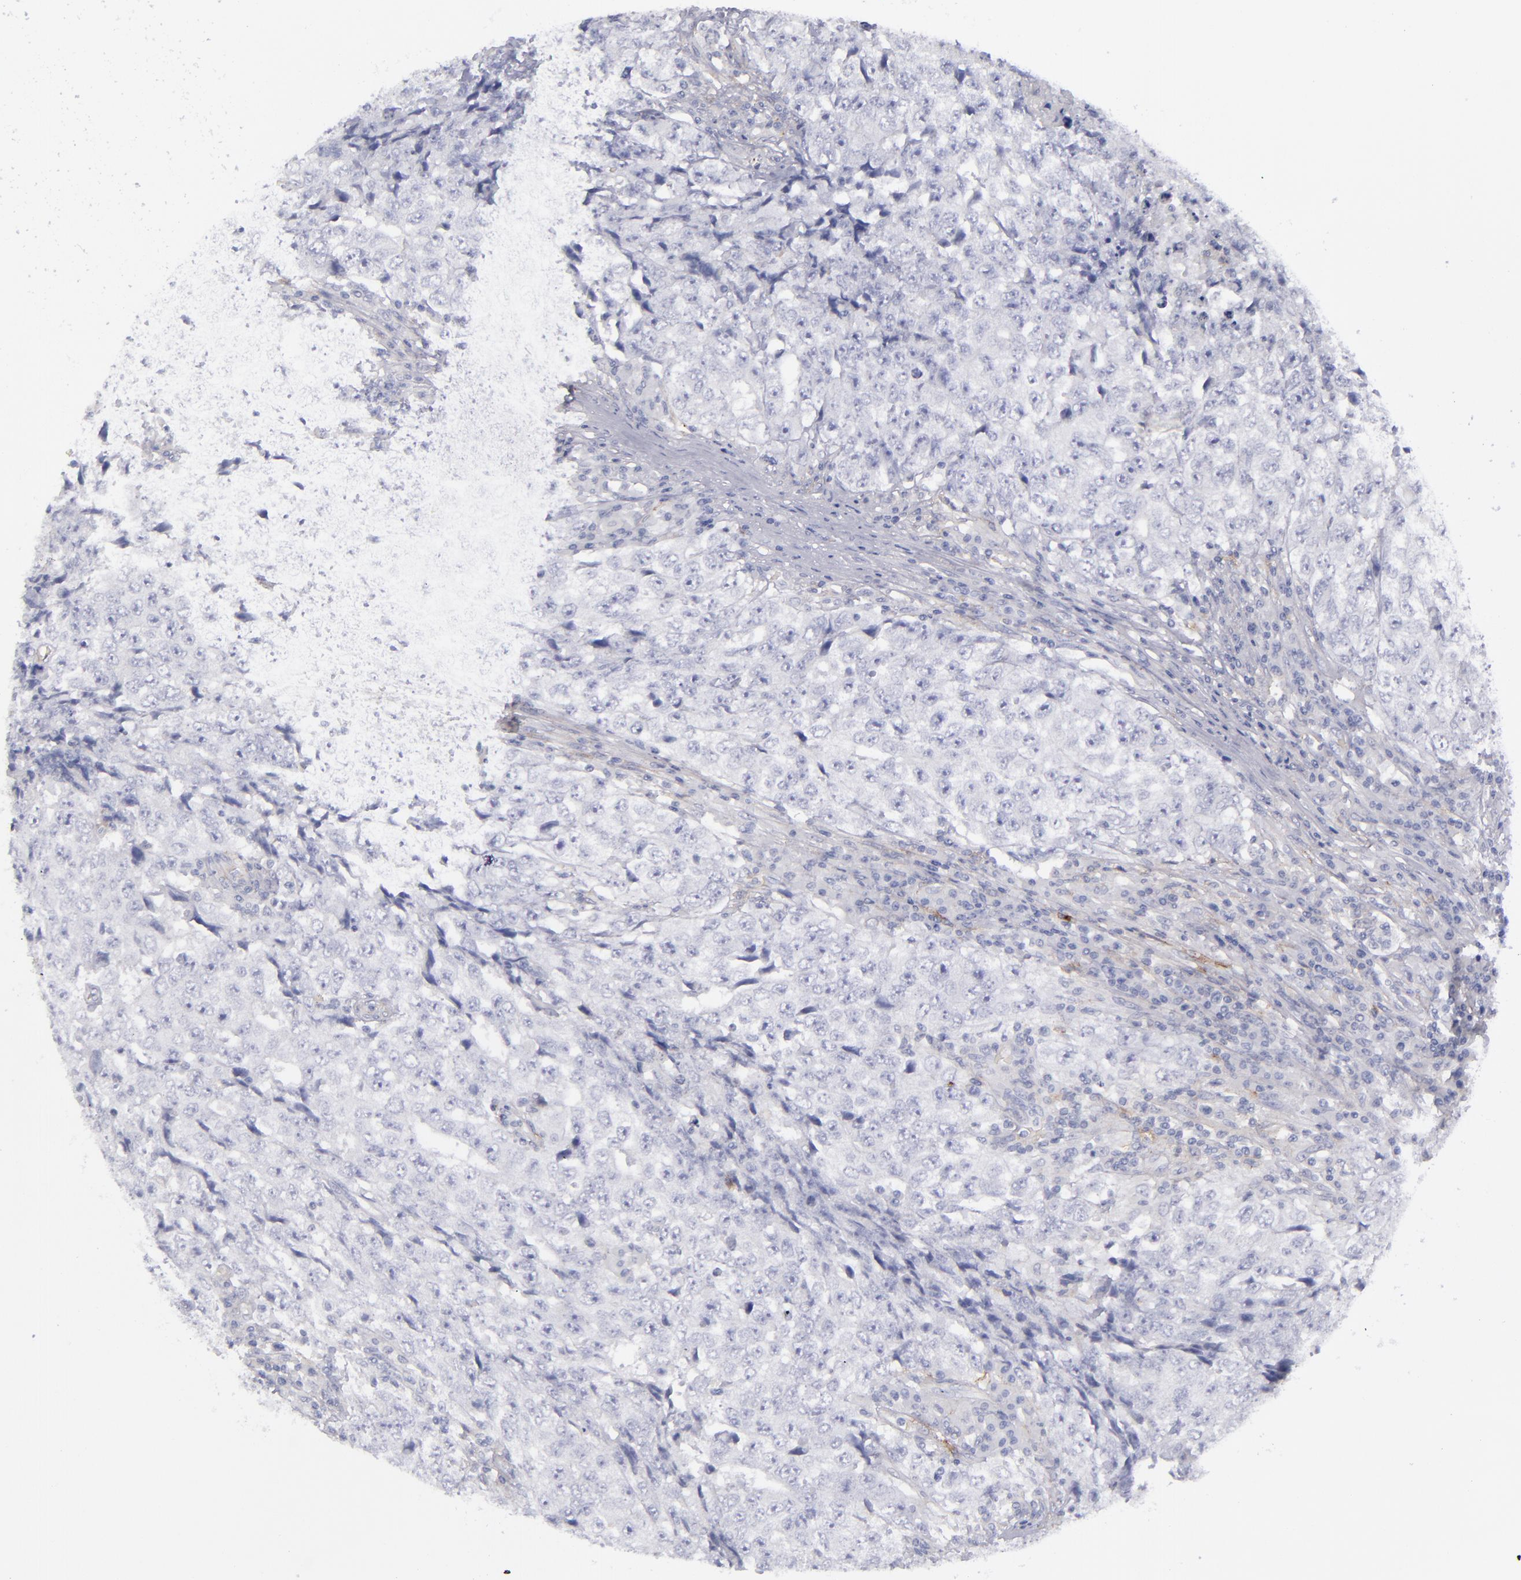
{"staining": {"intensity": "negative", "quantity": "none", "location": "none"}, "tissue": "testis cancer", "cell_type": "Tumor cells", "image_type": "cancer", "snomed": [{"axis": "morphology", "description": "Necrosis, NOS"}, {"axis": "morphology", "description": "Carcinoma, Embryonal, NOS"}, {"axis": "topography", "description": "Testis"}], "caption": "Micrograph shows no protein positivity in tumor cells of embryonal carcinoma (testis) tissue.", "gene": "ANPEP", "patient": {"sex": "male", "age": 19}}